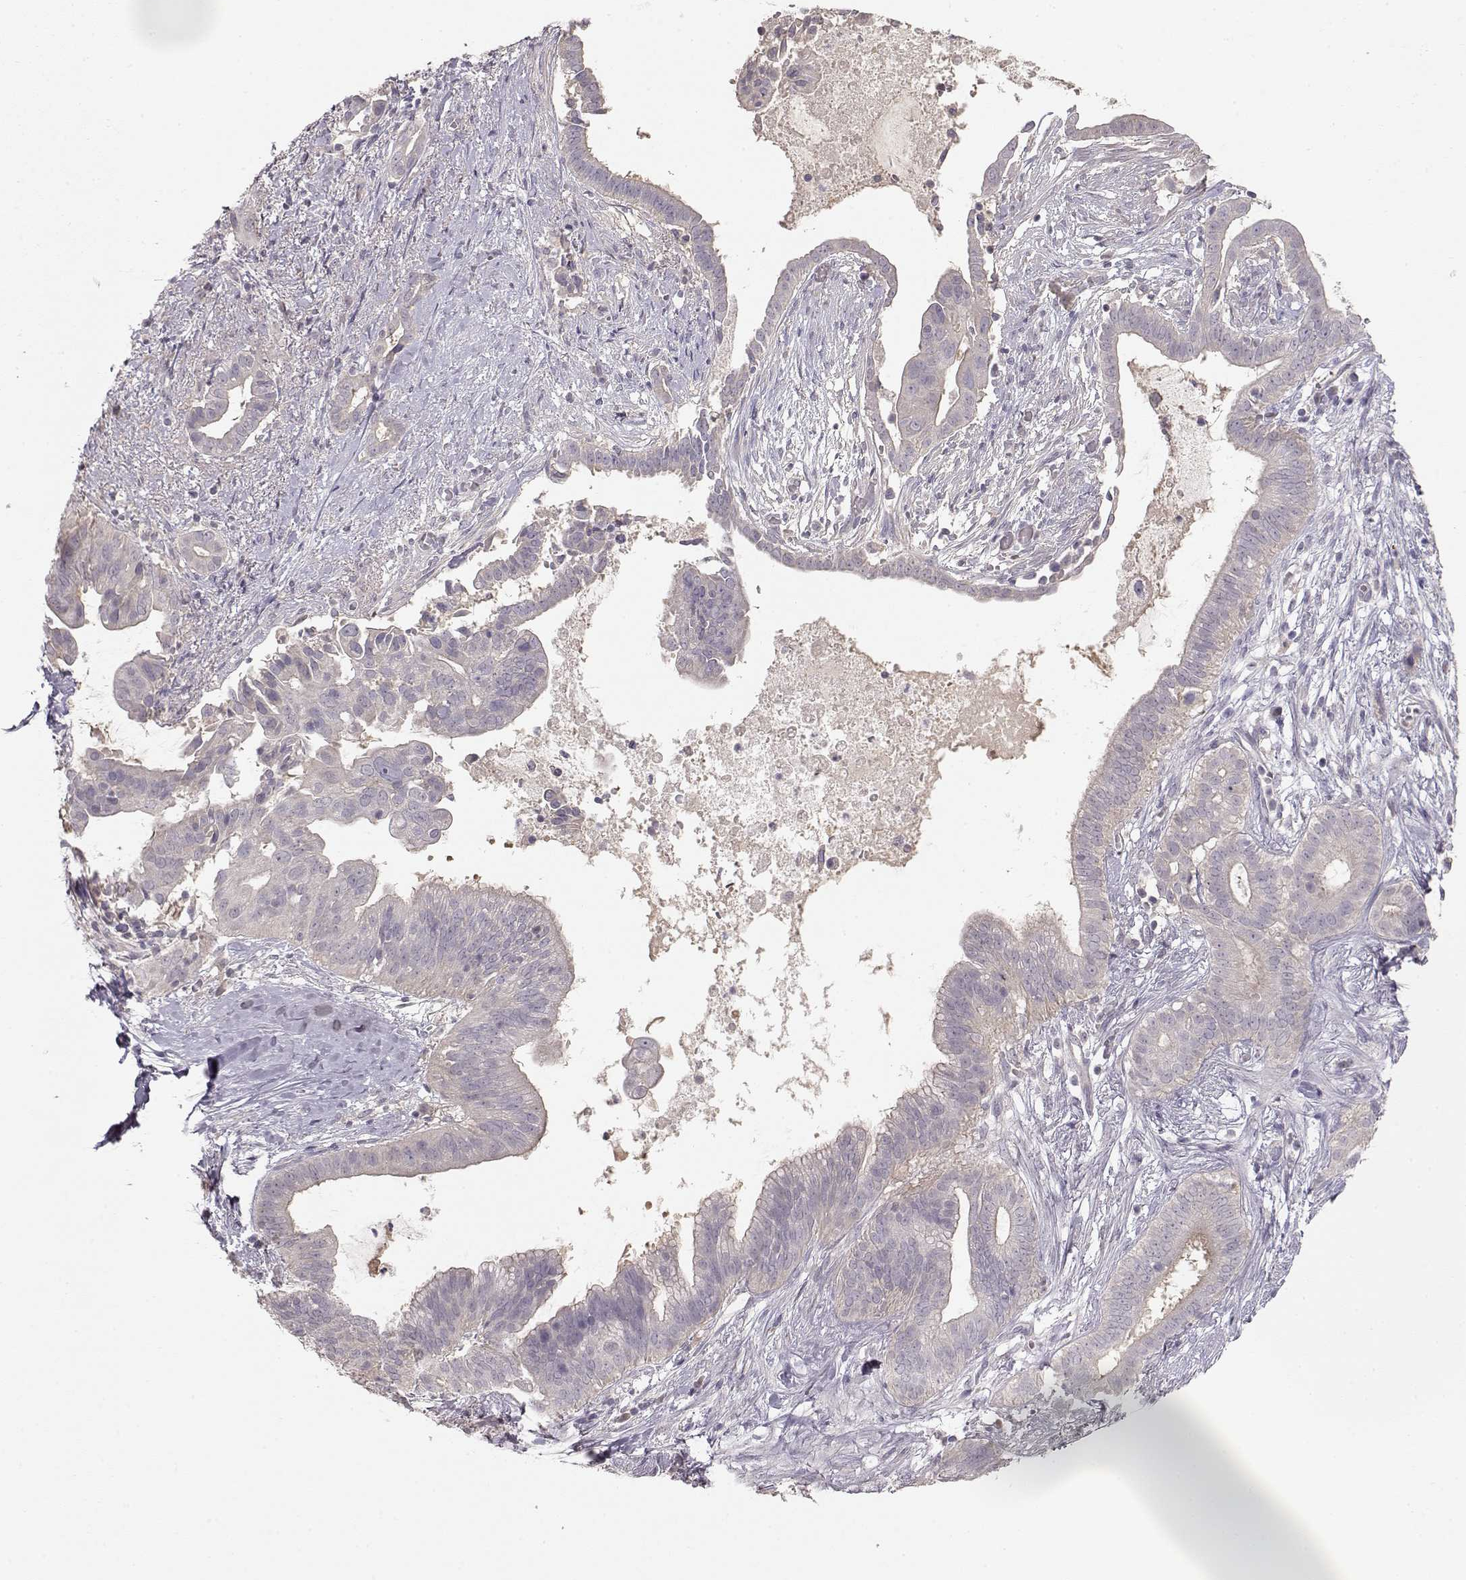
{"staining": {"intensity": "weak", "quantity": "<25%", "location": "cytoplasmic/membranous"}, "tissue": "pancreatic cancer", "cell_type": "Tumor cells", "image_type": "cancer", "snomed": [{"axis": "morphology", "description": "Adenocarcinoma, NOS"}, {"axis": "topography", "description": "Pancreas"}], "caption": "This is an immunohistochemistry micrograph of human pancreatic adenocarcinoma. There is no positivity in tumor cells.", "gene": "ARHGAP8", "patient": {"sex": "male", "age": 61}}